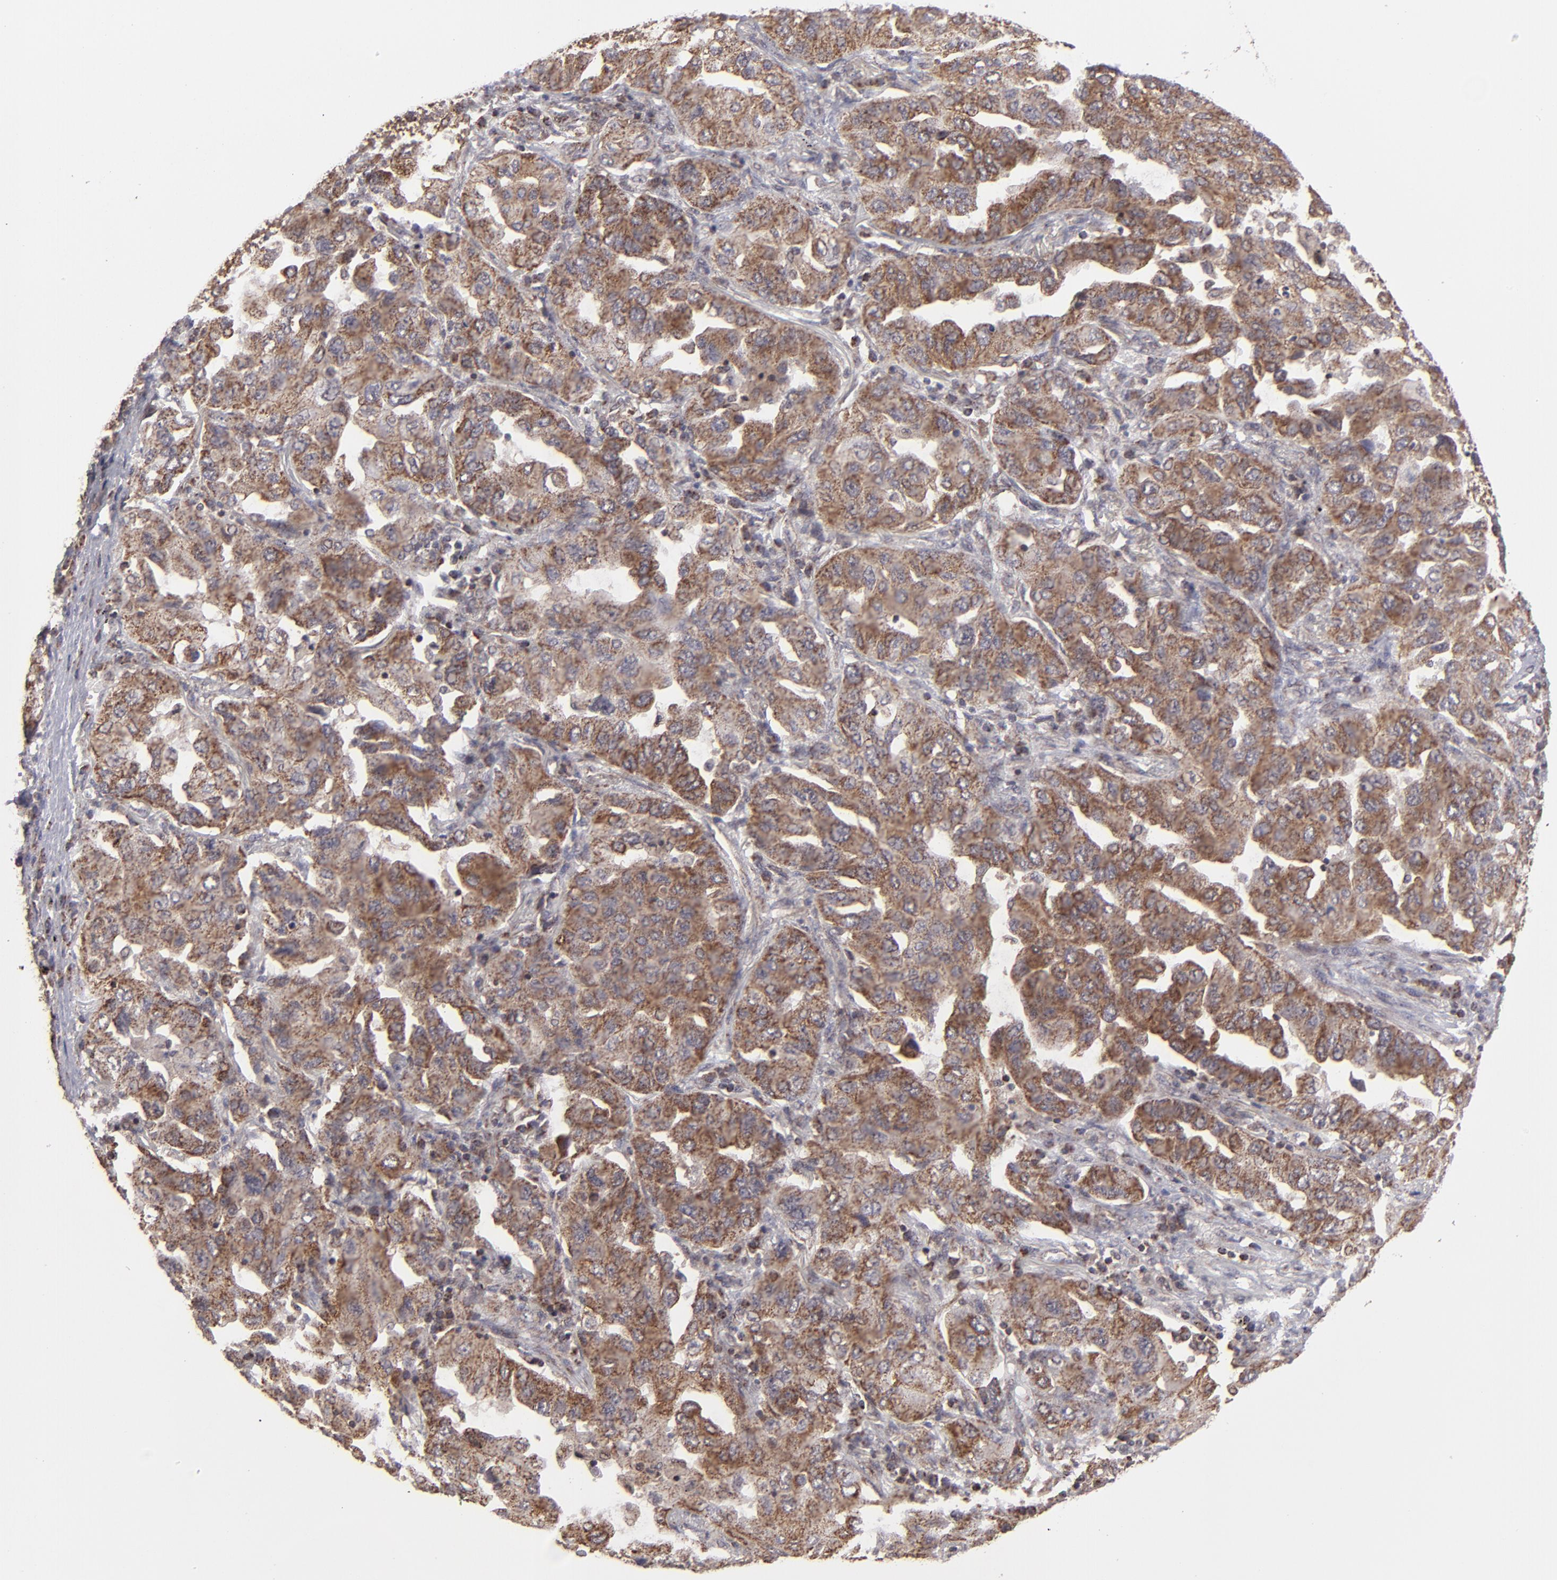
{"staining": {"intensity": "moderate", "quantity": ">75%", "location": "cytoplasmic/membranous"}, "tissue": "lung cancer", "cell_type": "Tumor cells", "image_type": "cancer", "snomed": [{"axis": "morphology", "description": "Adenocarcinoma, NOS"}, {"axis": "topography", "description": "Lung"}], "caption": "Adenocarcinoma (lung) stained for a protein (brown) shows moderate cytoplasmic/membranous positive staining in approximately >75% of tumor cells.", "gene": "SLC15A1", "patient": {"sex": "female", "age": 65}}